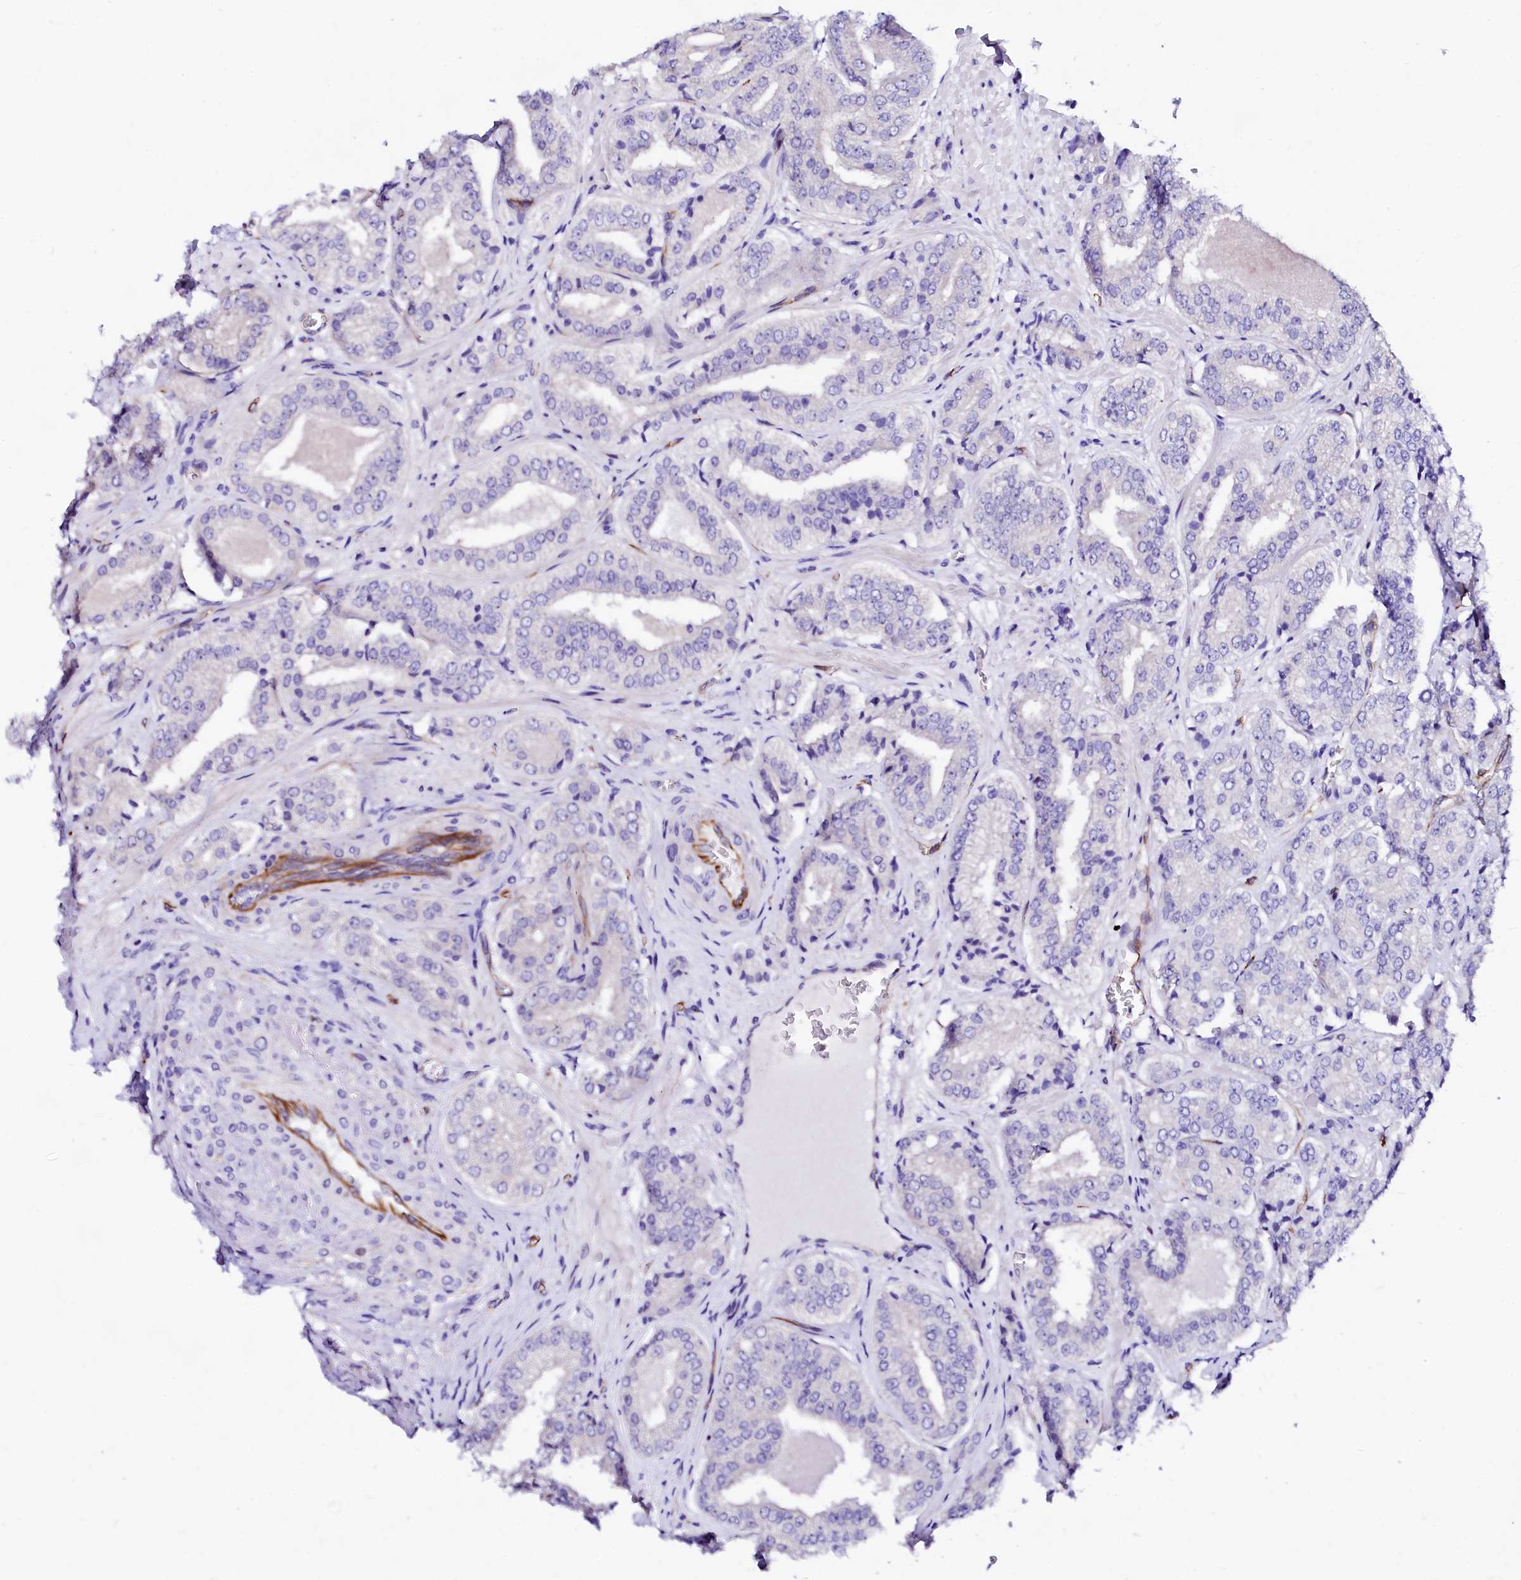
{"staining": {"intensity": "negative", "quantity": "none", "location": "none"}, "tissue": "prostate cancer", "cell_type": "Tumor cells", "image_type": "cancer", "snomed": [{"axis": "morphology", "description": "Adenocarcinoma, High grade"}, {"axis": "topography", "description": "Prostate"}], "caption": "Protein analysis of adenocarcinoma (high-grade) (prostate) demonstrates no significant expression in tumor cells.", "gene": "SFR1", "patient": {"sex": "male", "age": 71}}